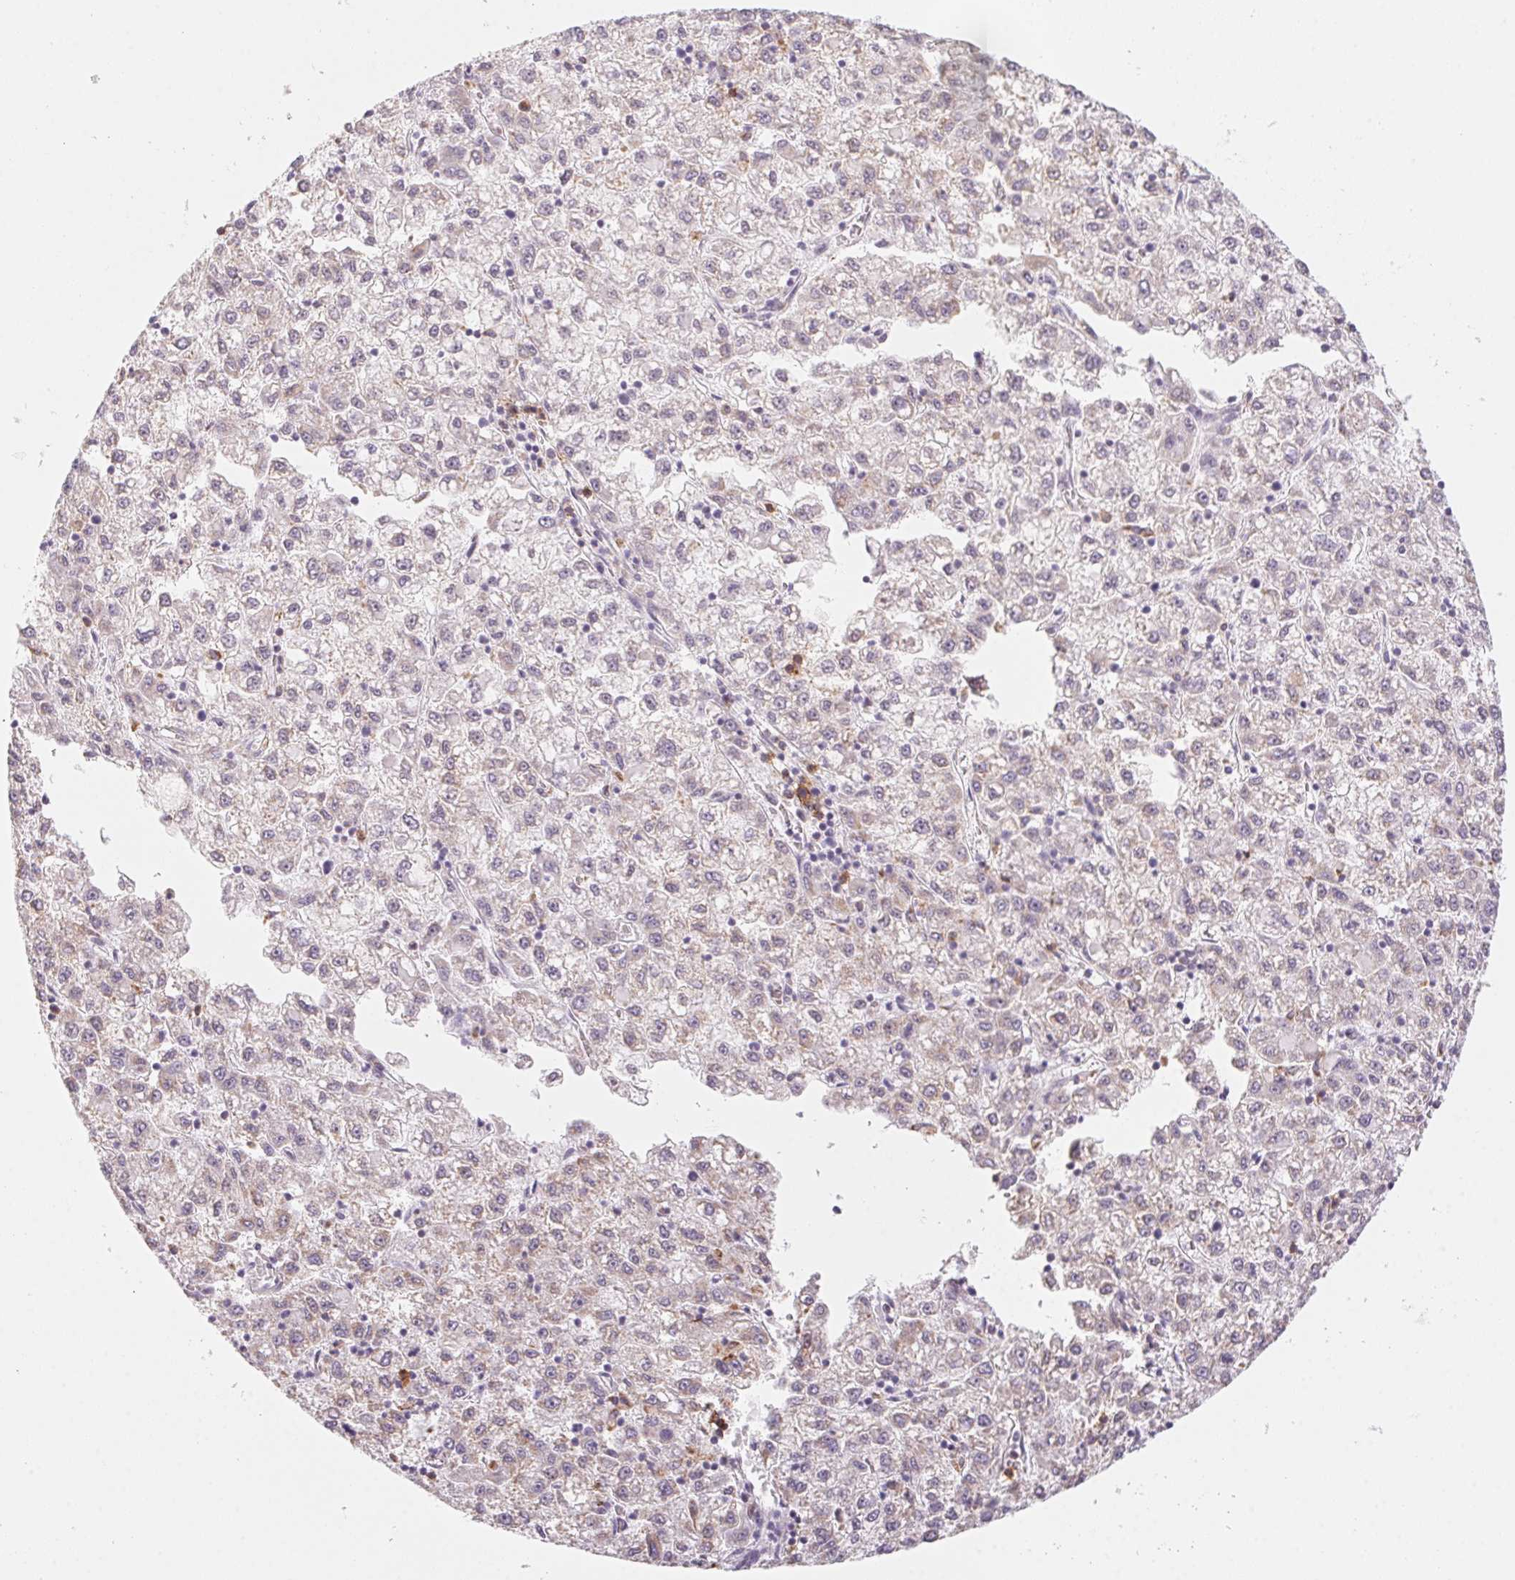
{"staining": {"intensity": "negative", "quantity": "none", "location": "none"}, "tissue": "liver cancer", "cell_type": "Tumor cells", "image_type": "cancer", "snomed": [{"axis": "morphology", "description": "Carcinoma, Hepatocellular, NOS"}, {"axis": "topography", "description": "Liver"}], "caption": "IHC of liver hepatocellular carcinoma shows no staining in tumor cells.", "gene": "PRPH", "patient": {"sex": "male", "age": 40}}